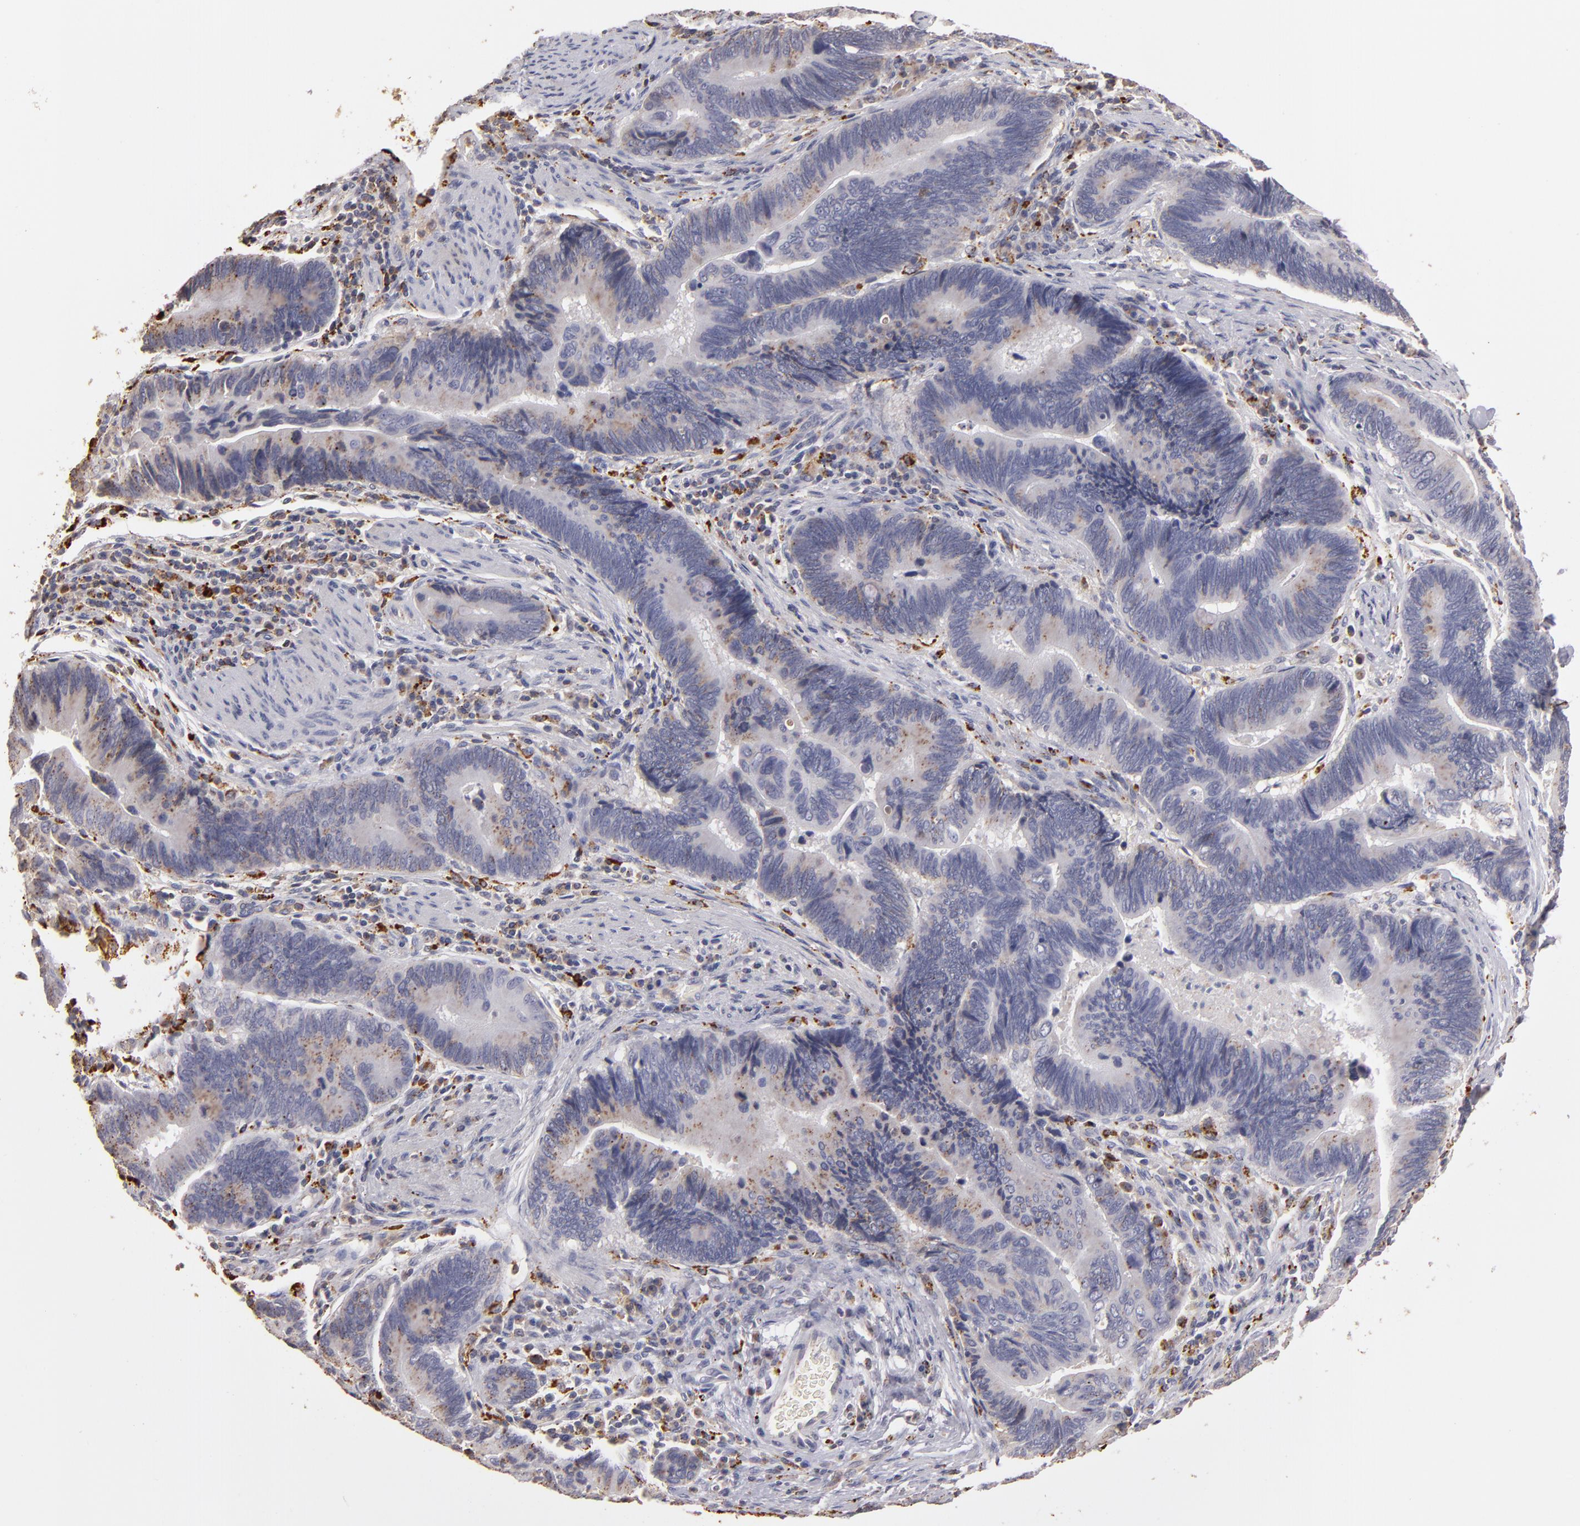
{"staining": {"intensity": "weak", "quantity": "25%-75%", "location": "cytoplasmic/membranous"}, "tissue": "pancreatic cancer", "cell_type": "Tumor cells", "image_type": "cancer", "snomed": [{"axis": "morphology", "description": "Adenocarcinoma, NOS"}, {"axis": "topography", "description": "Pancreas"}], "caption": "Protein staining of adenocarcinoma (pancreatic) tissue reveals weak cytoplasmic/membranous expression in approximately 25%-75% of tumor cells.", "gene": "TRAF1", "patient": {"sex": "female", "age": 70}}